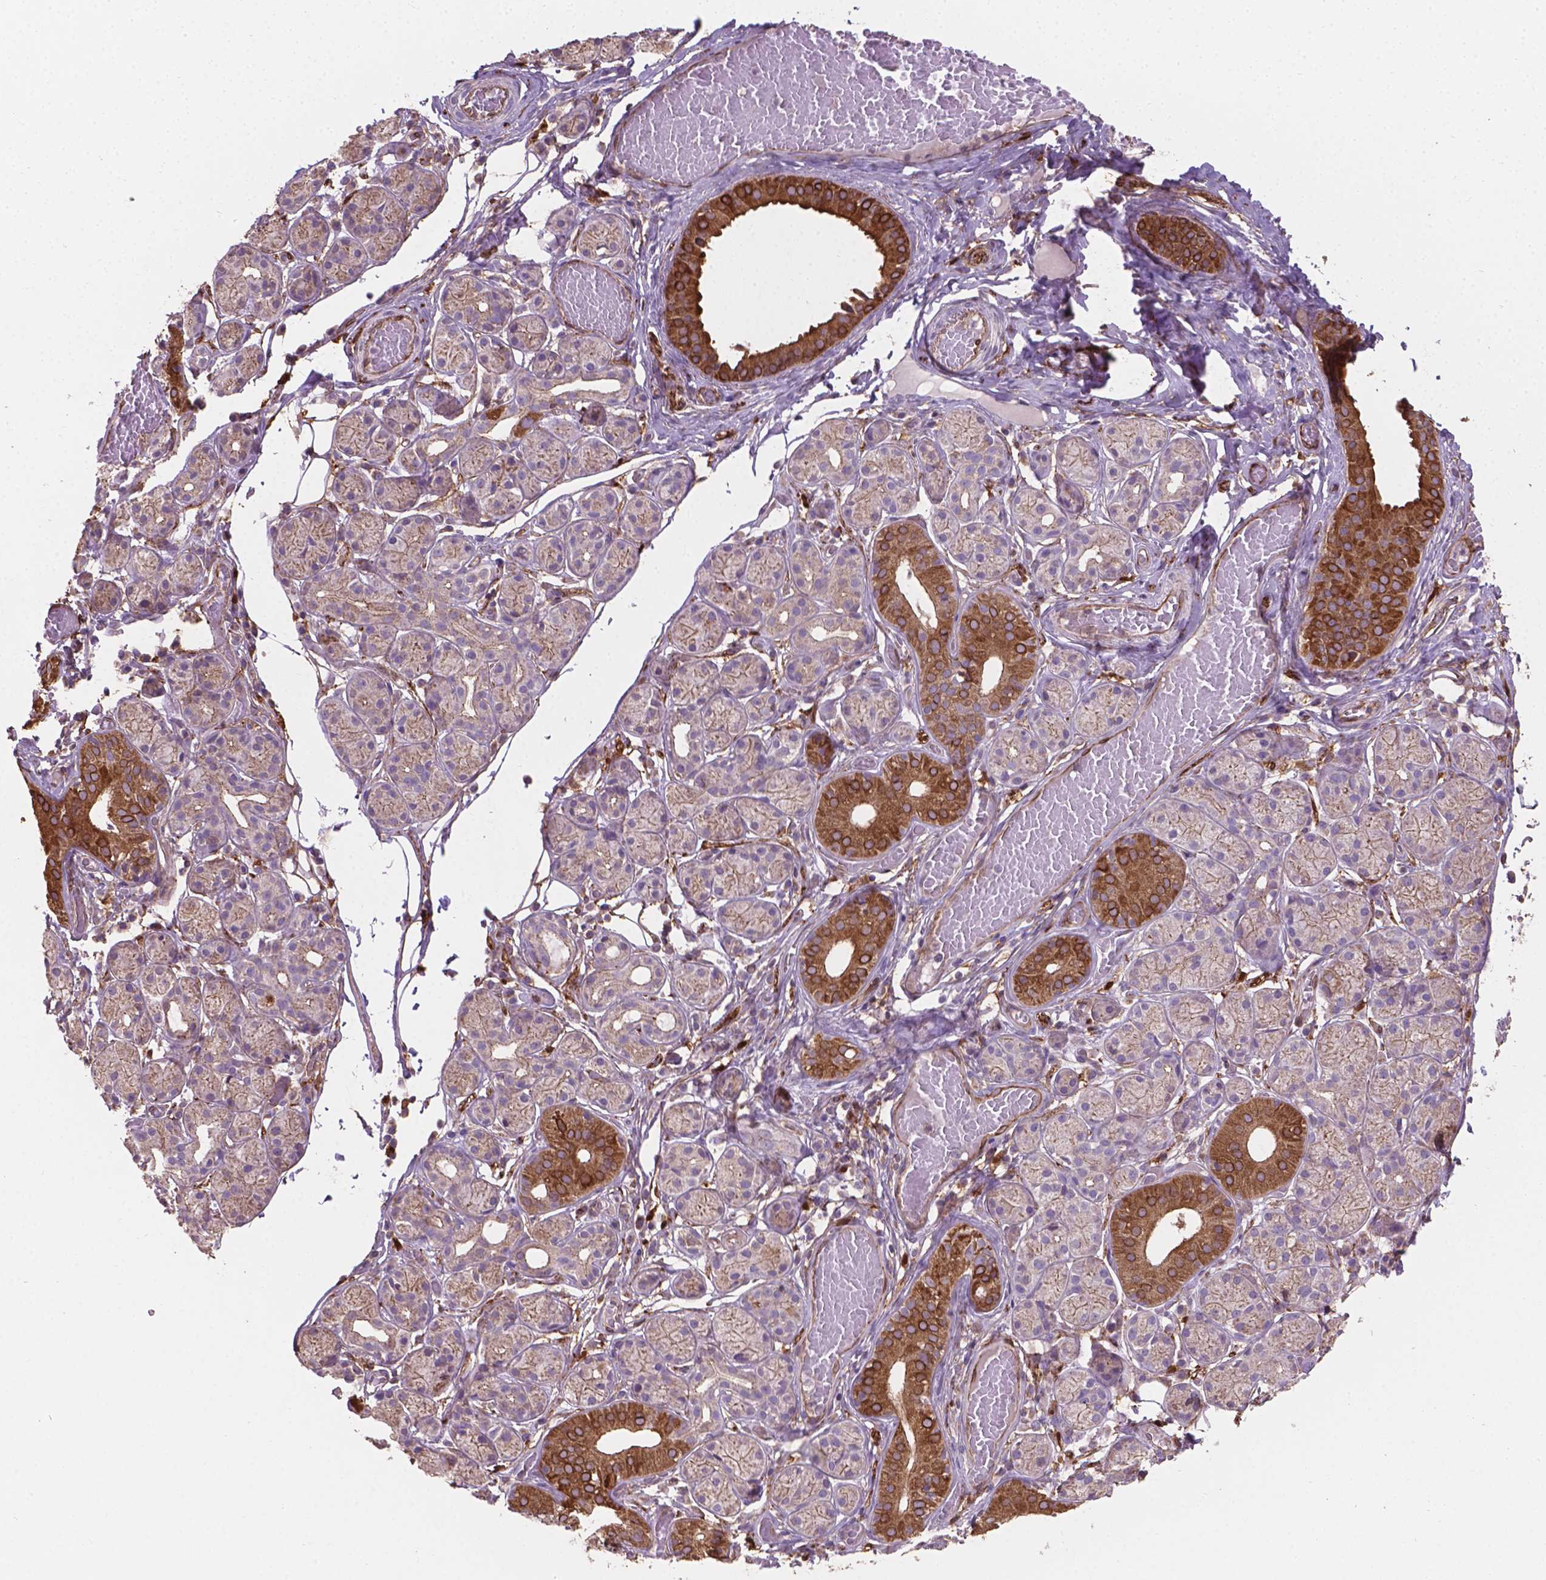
{"staining": {"intensity": "strong", "quantity": "25%-75%", "location": "cytoplasmic/membranous"}, "tissue": "salivary gland", "cell_type": "Glandular cells", "image_type": "normal", "snomed": [{"axis": "morphology", "description": "Normal tissue, NOS"}, {"axis": "topography", "description": "Salivary gland"}, {"axis": "topography", "description": "Peripheral nerve tissue"}], "caption": "Human salivary gland stained for a protein (brown) reveals strong cytoplasmic/membranous positive positivity in about 25%-75% of glandular cells.", "gene": "TCAF1", "patient": {"sex": "male", "age": 71}}